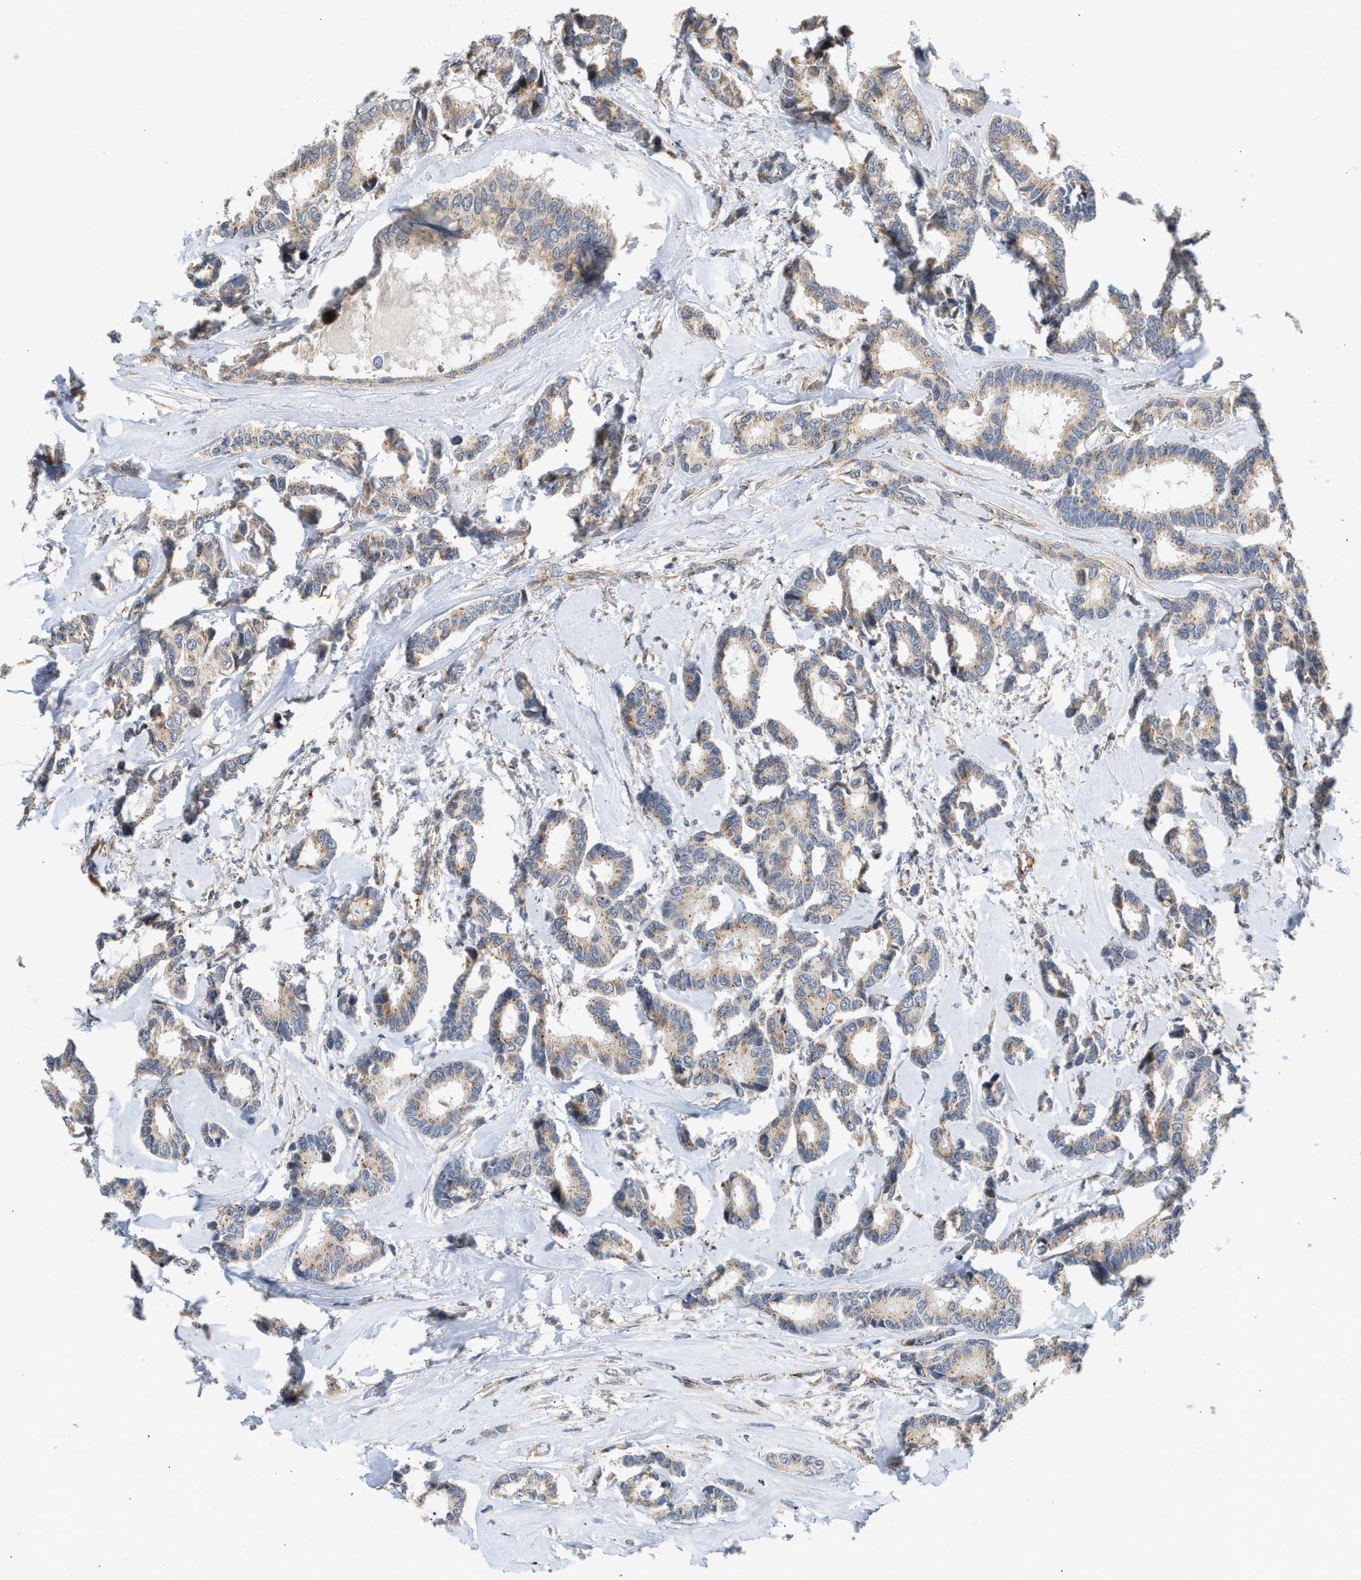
{"staining": {"intensity": "weak", "quantity": ">75%", "location": "cytoplasmic/membranous"}, "tissue": "breast cancer", "cell_type": "Tumor cells", "image_type": "cancer", "snomed": [{"axis": "morphology", "description": "Duct carcinoma"}, {"axis": "topography", "description": "Breast"}], "caption": "IHC of breast infiltrating ductal carcinoma reveals low levels of weak cytoplasmic/membranous expression in about >75% of tumor cells.", "gene": "PIM1", "patient": {"sex": "female", "age": 87}}